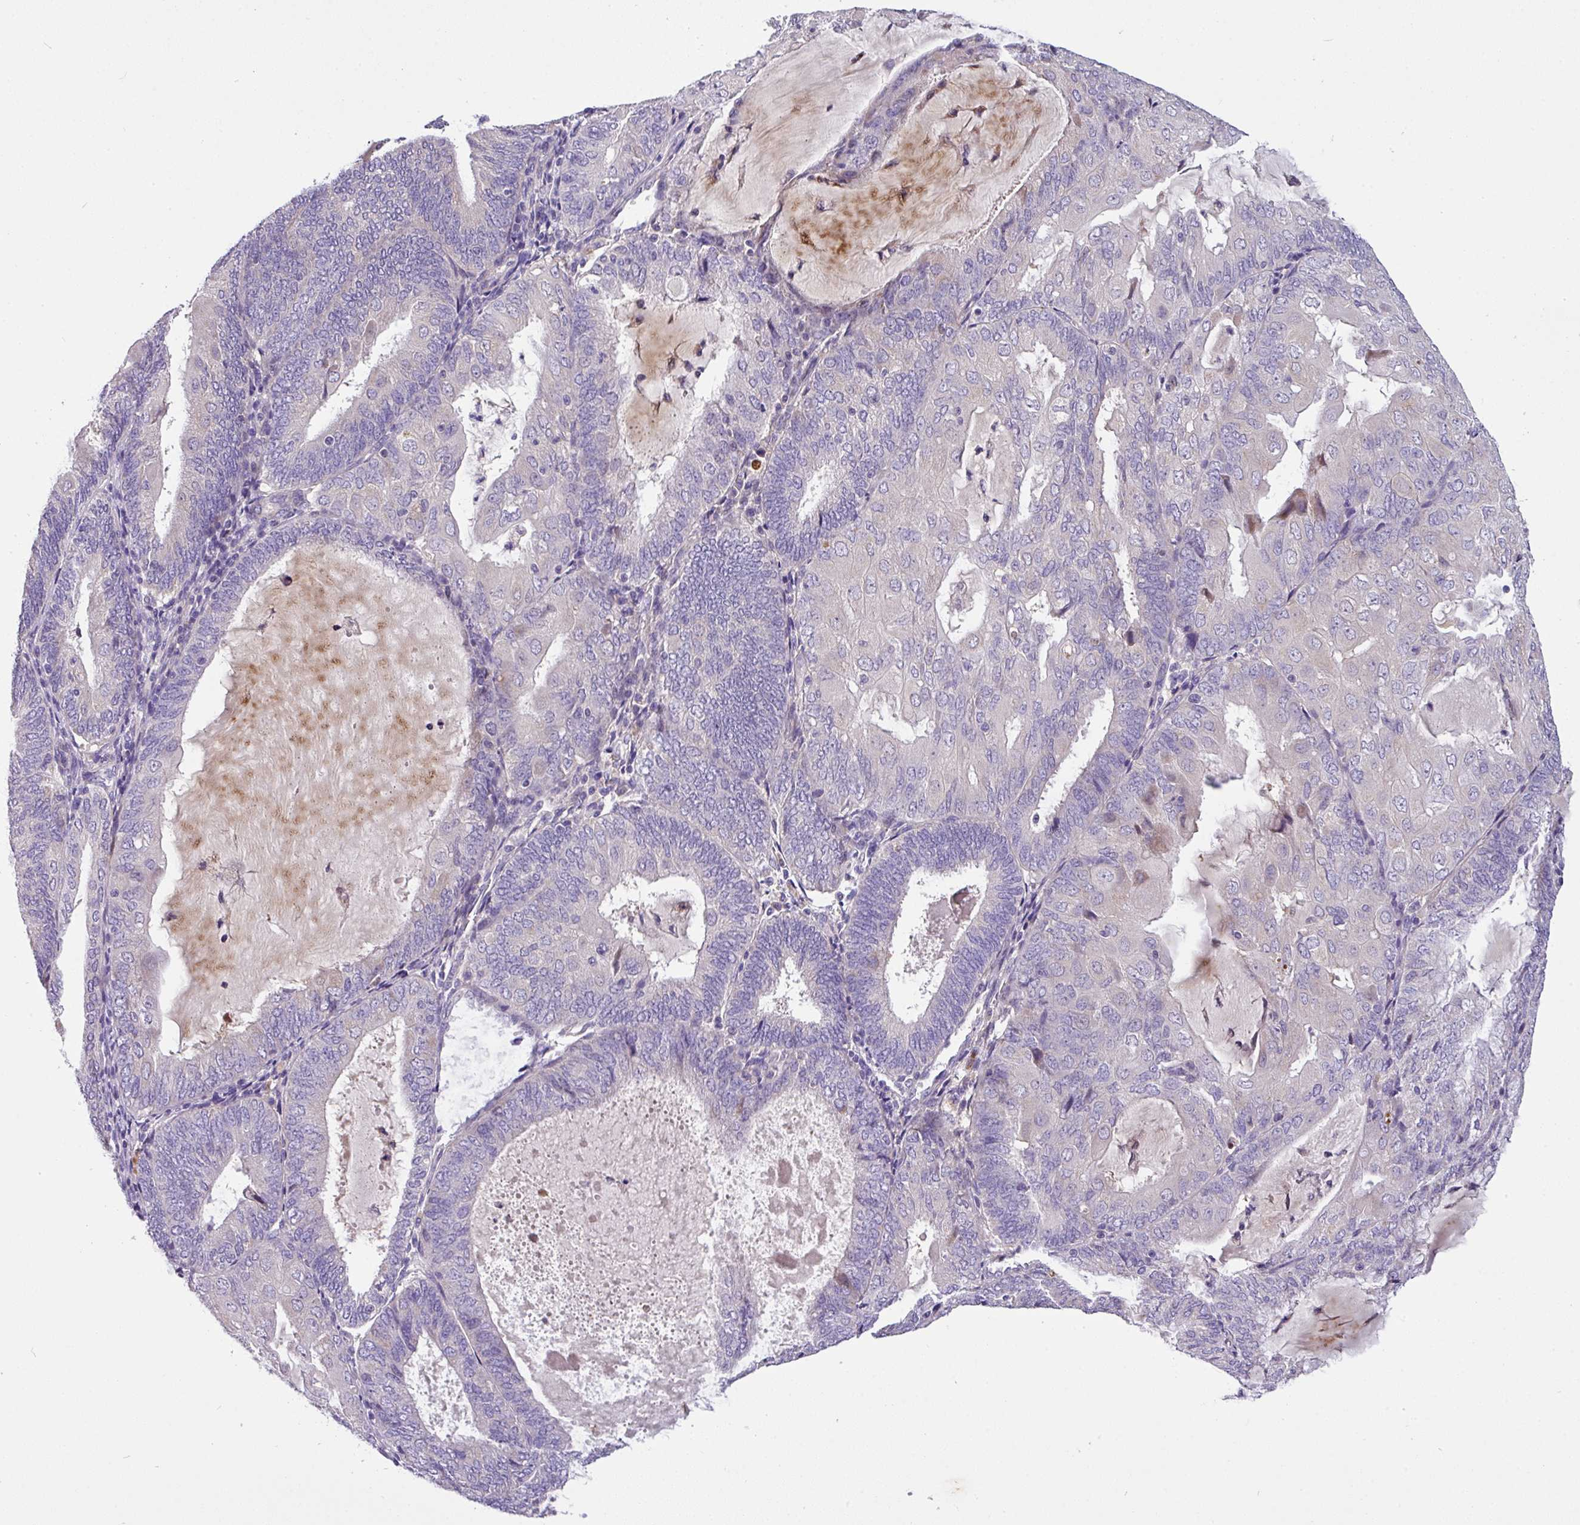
{"staining": {"intensity": "negative", "quantity": "none", "location": "none"}, "tissue": "endometrial cancer", "cell_type": "Tumor cells", "image_type": "cancer", "snomed": [{"axis": "morphology", "description": "Adenocarcinoma, NOS"}, {"axis": "topography", "description": "Endometrium"}], "caption": "The photomicrograph exhibits no staining of tumor cells in endometrial adenocarcinoma.", "gene": "ANXA2R", "patient": {"sex": "female", "age": 81}}